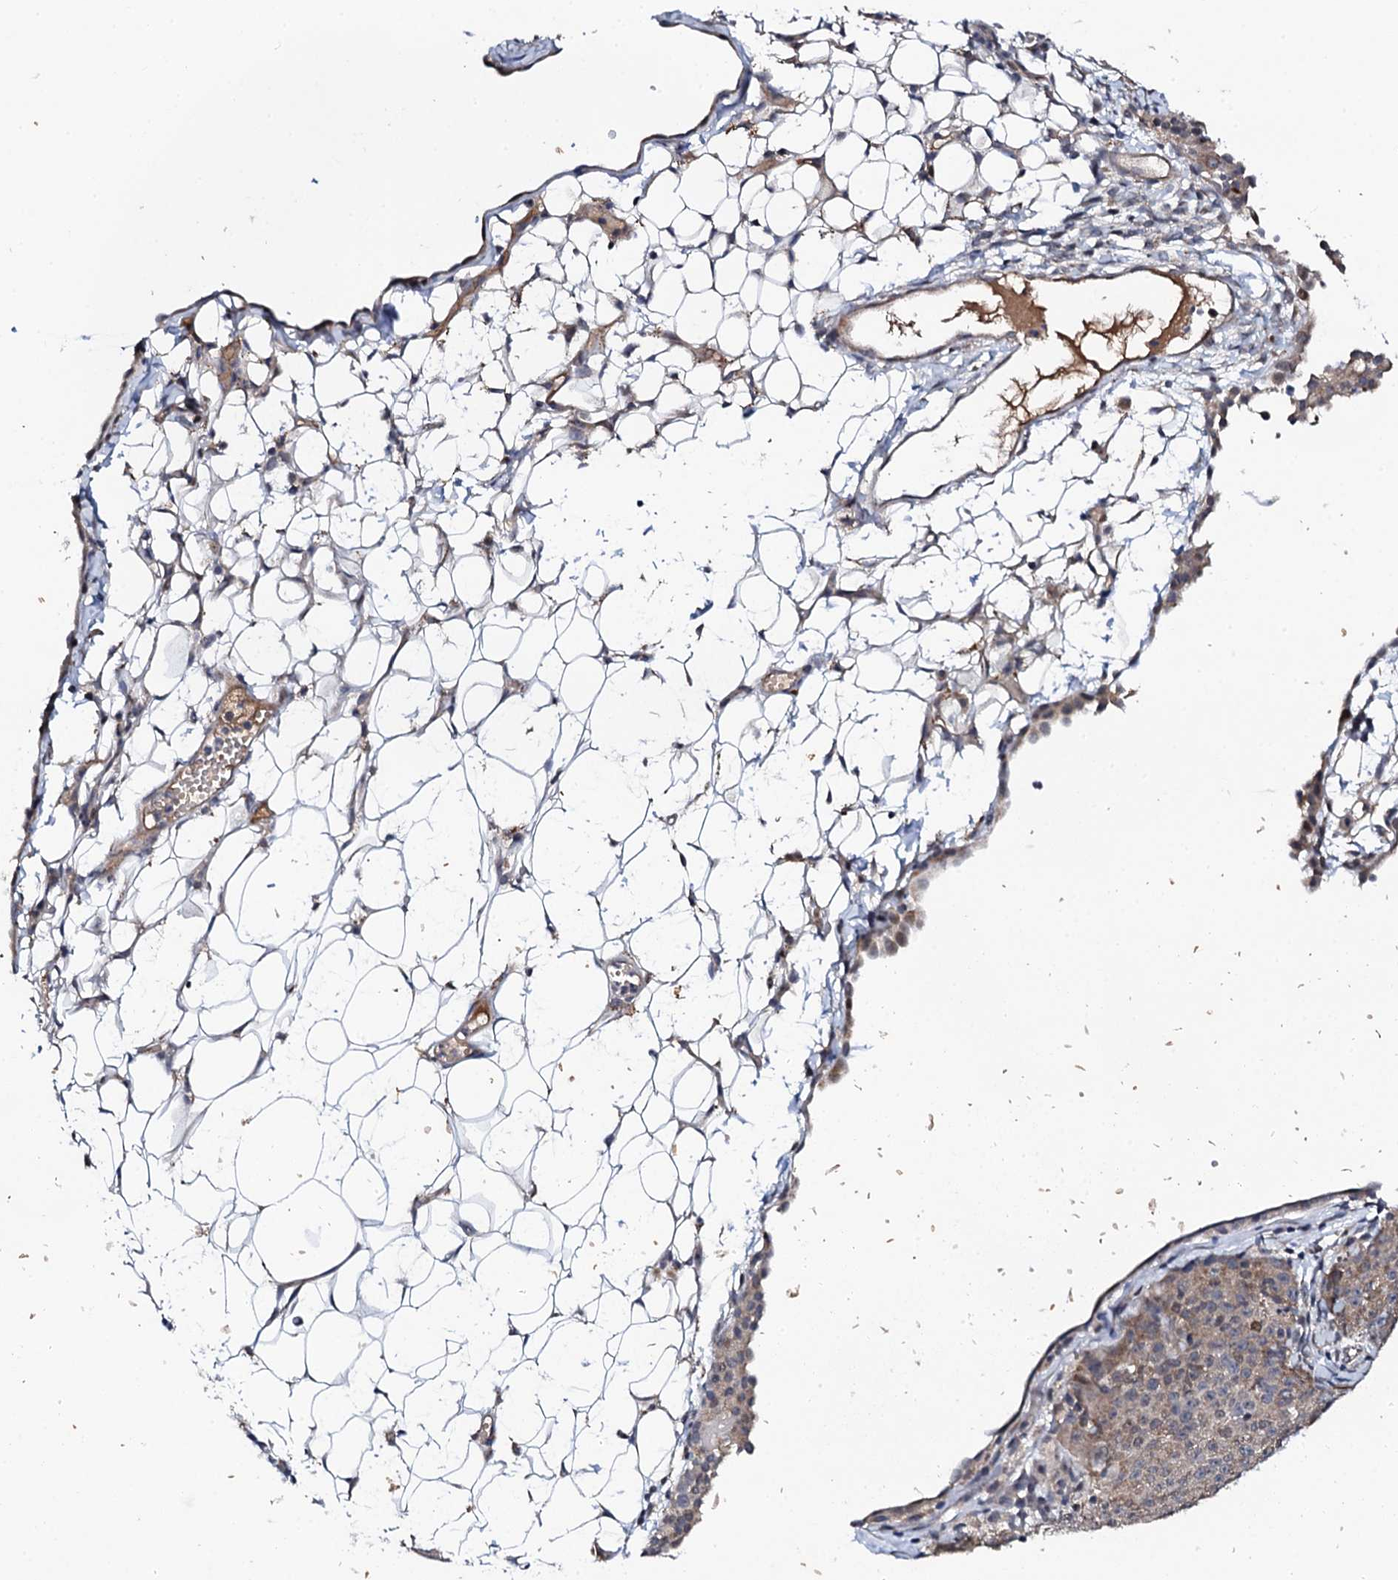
{"staining": {"intensity": "weak", "quantity": "25%-75%", "location": "cytoplasmic/membranous"}, "tissue": "ovarian cancer", "cell_type": "Tumor cells", "image_type": "cancer", "snomed": [{"axis": "morphology", "description": "Carcinoma, endometroid"}, {"axis": "topography", "description": "Ovary"}], "caption": "Tumor cells demonstrate weak cytoplasmic/membranous positivity in approximately 25%-75% of cells in ovarian endometroid carcinoma. (DAB (3,3'-diaminobenzidine) = brown stain, brightfield microscopy at high magnification).", "gene": "FAM111A", "patient": {"sex": "female", "age": 42}}